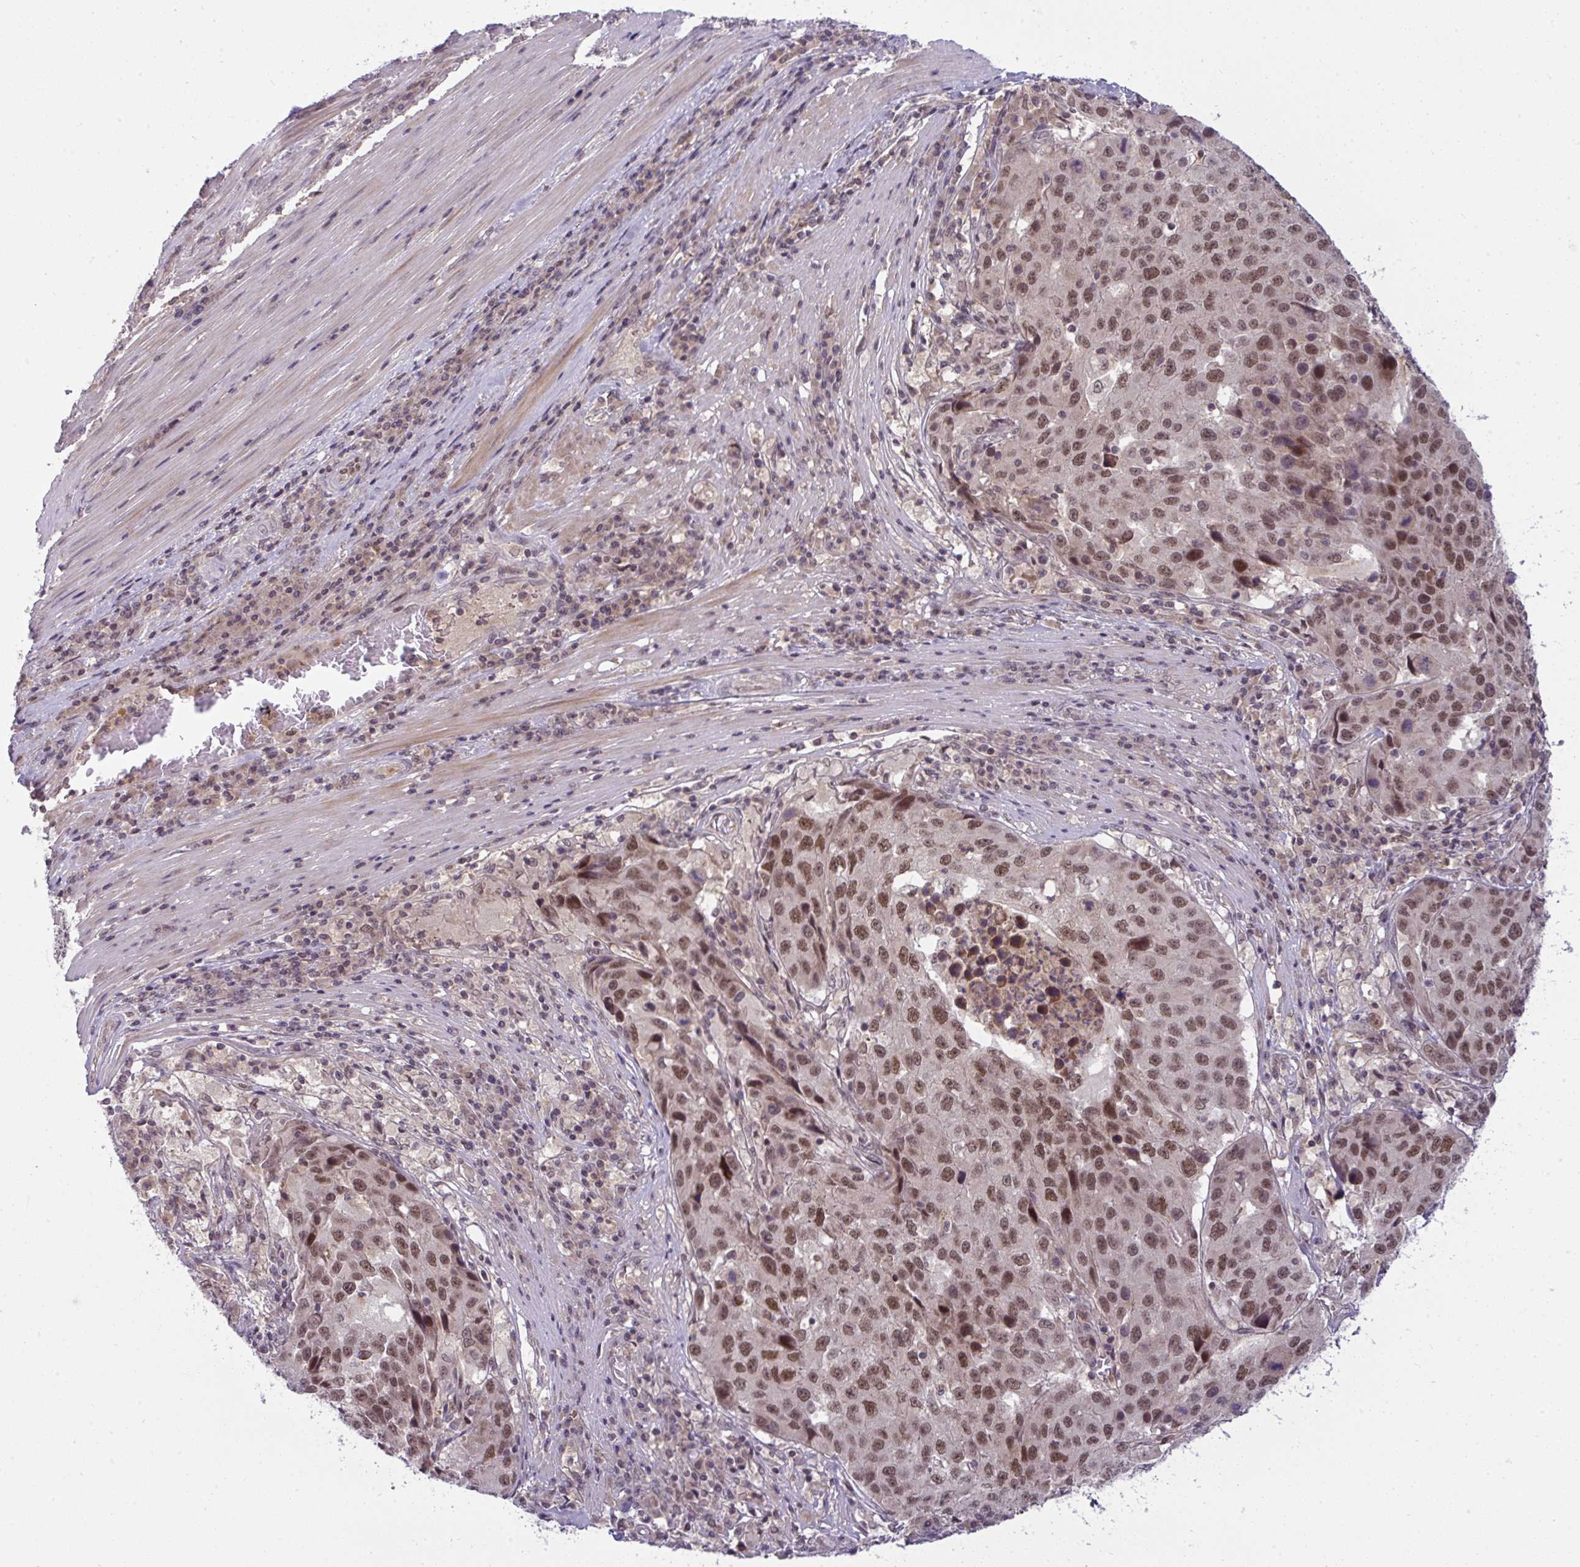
{"staining": {"intensity": "moderate", "quantity": ">75%", "location": "cytoplasmic/membranous,nuclear"}, "tissue": "stomach cancer", "cell_type": "Tumor cells", "image_type": "cancer", "snomed": [{"axis": "morphology", "description": "Adenocarcinoma, NOS"}, {"axis": "topography", "description": "Stomach"}], "caption": "Protein staining exhibits moderate cytoplasmic/membranous and nuclear expression in about >75% of tumor cells in stomach cancer (adenocarcinoma).", "gene": "KLF2", "patient": {"sex": "male", "age": 71}}